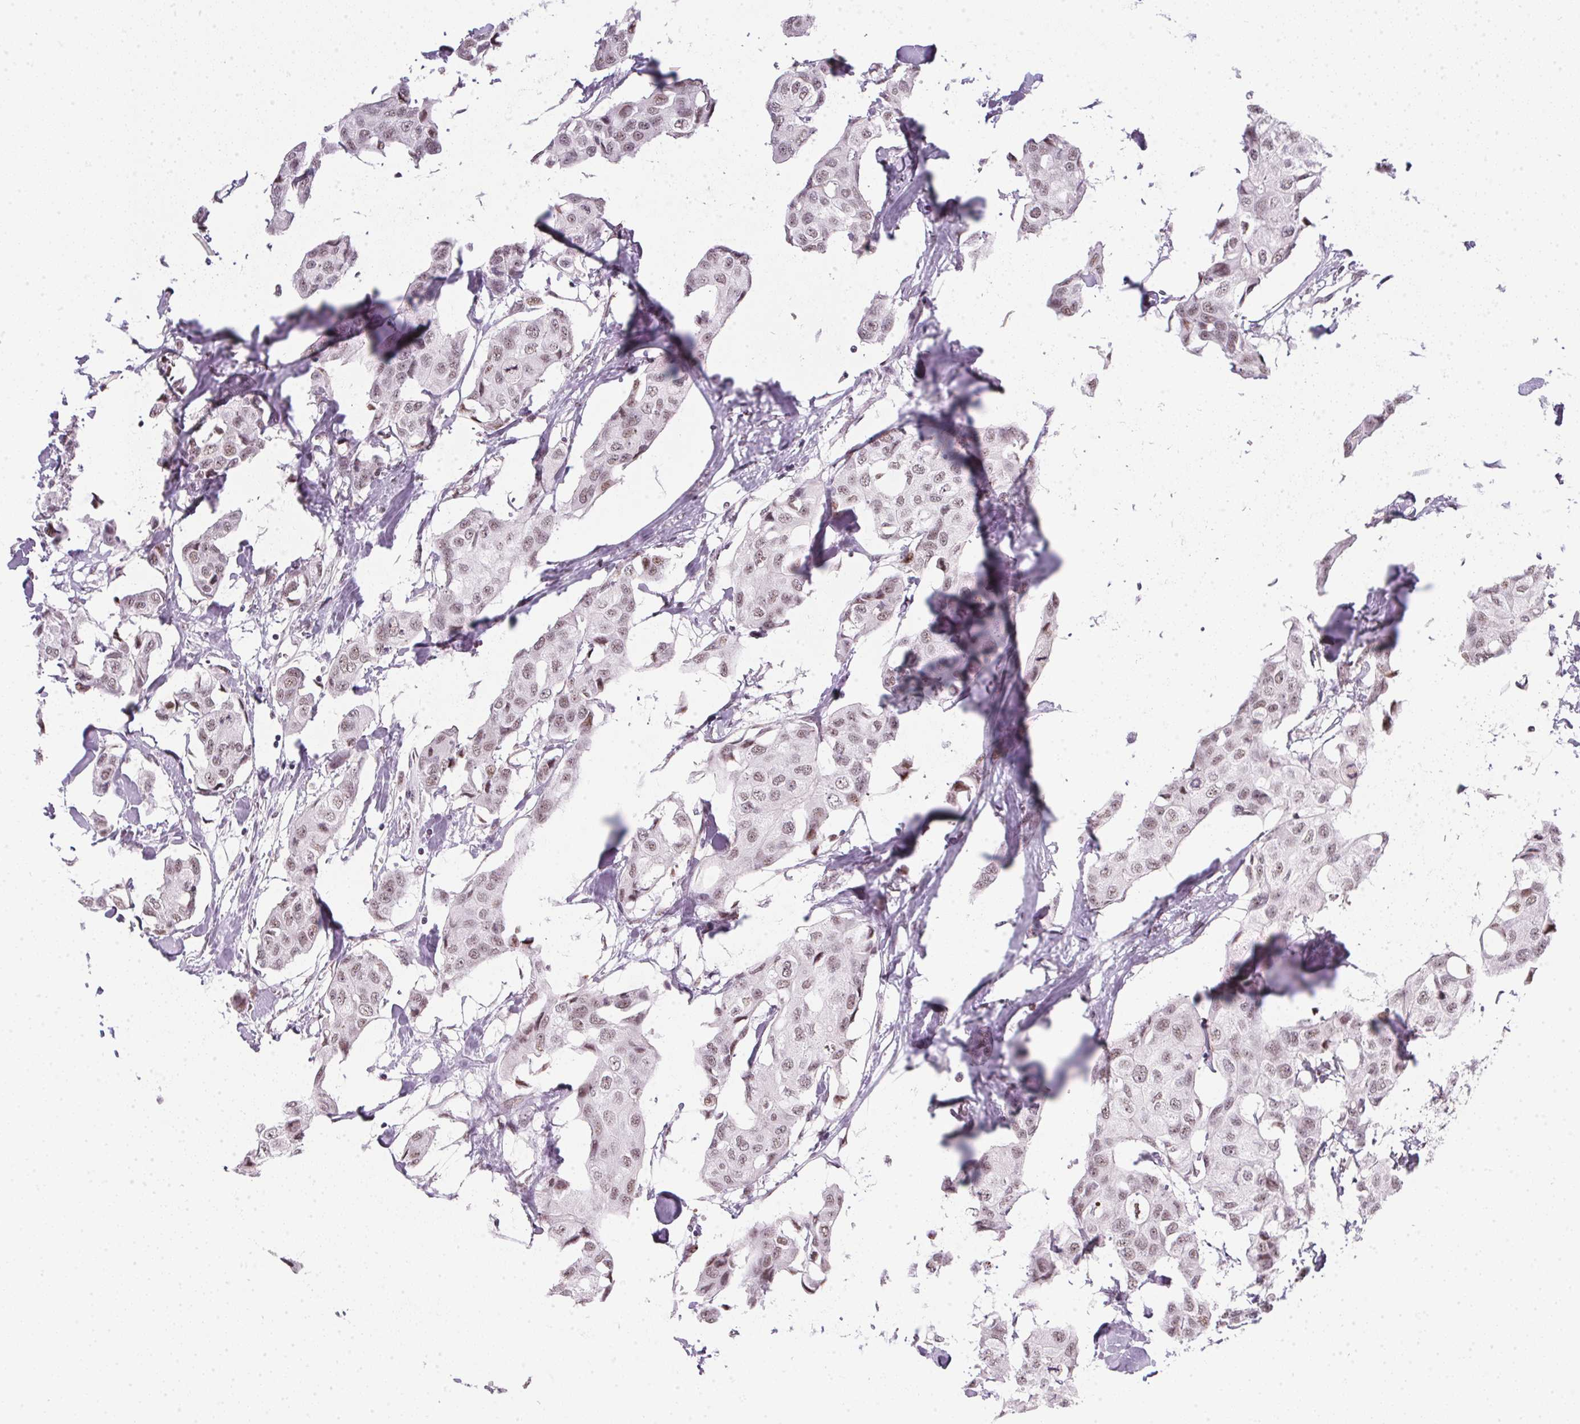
{"staining": {"intensity": "weak", "quantity": ">75%", "location": "nuclear"}, "tissue": "breast cancer", "cell_type": "Tumor cells", "image_type": "cancer", "snomed": [{"axis": "morphology", "description": "Duct carcinoma"}, {"axis": "topography", "description": "Breast"}], "caption": "An IHC micrograph of tumor tissue is shown. Protein staining in brown labels weak nuclear positivity in infiltrating ductal carcinoma (breast) within tumor cells. Using DAB (brown) and hematoxylin (blue) stains, captured at high magnification using brightfield microscopy.", "gene": "SRSF7", "patient": {"sex": "female", "age": 80}}